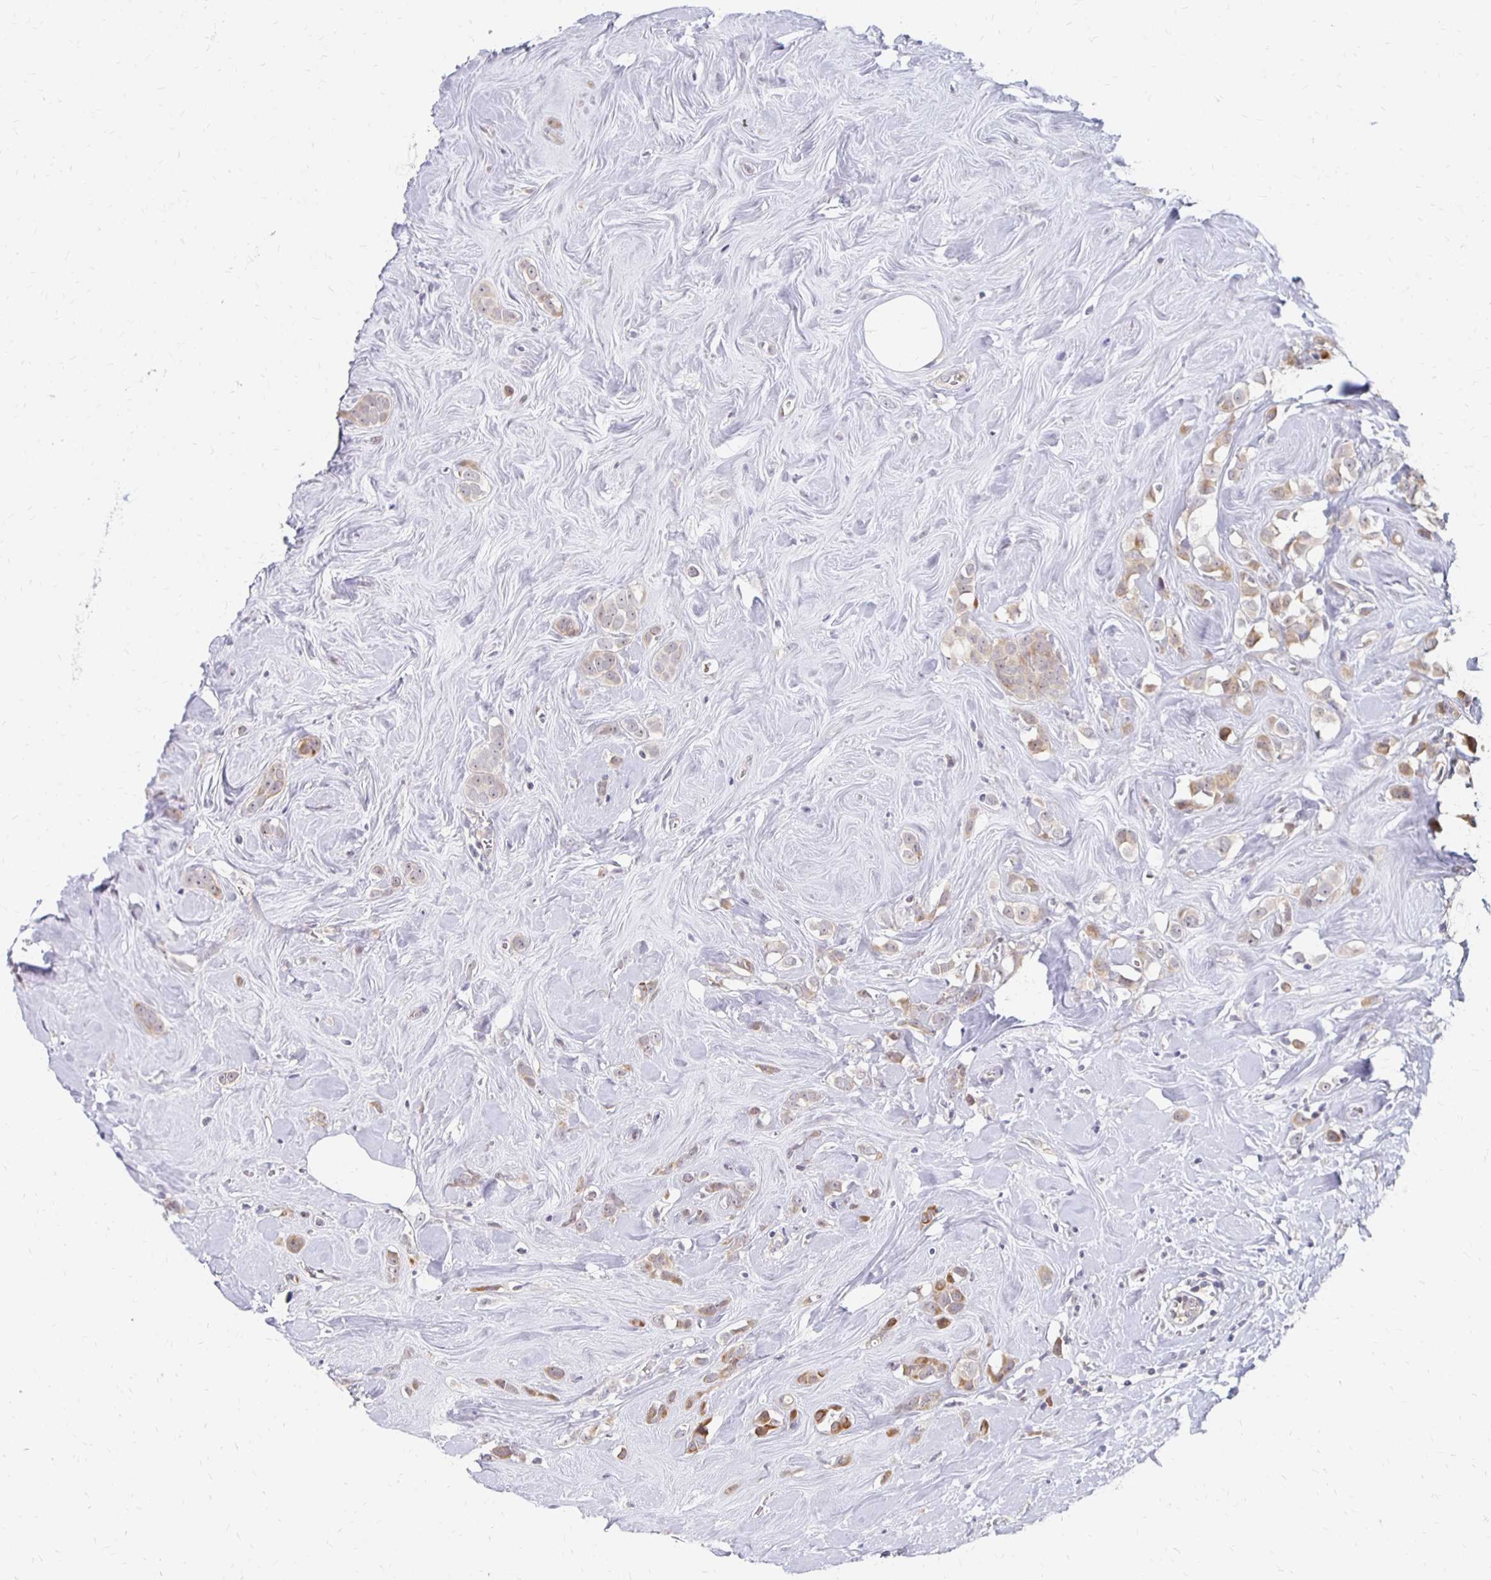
{"staining": {"intensity": "weak", "quantity": ">75%", "location": "cytoplasmic/membranous"}, "tissue": "breast cancer", "cell_type": "Tumor cells", "image_type": "cancer", "snomed": [{"axis": "morphology", "description": "Duct carcinoma"}, {"axis": "topography", "description": "Breast"}], "caption": "Human breast infiltrating ductal carcinoma stained with a brown dye reveals weak cytoplasmic/membranous positive expression in approximately >75% of tumor cells.", "gene": "PRKCB", "patient": {"sex": "female", "age": 80}}